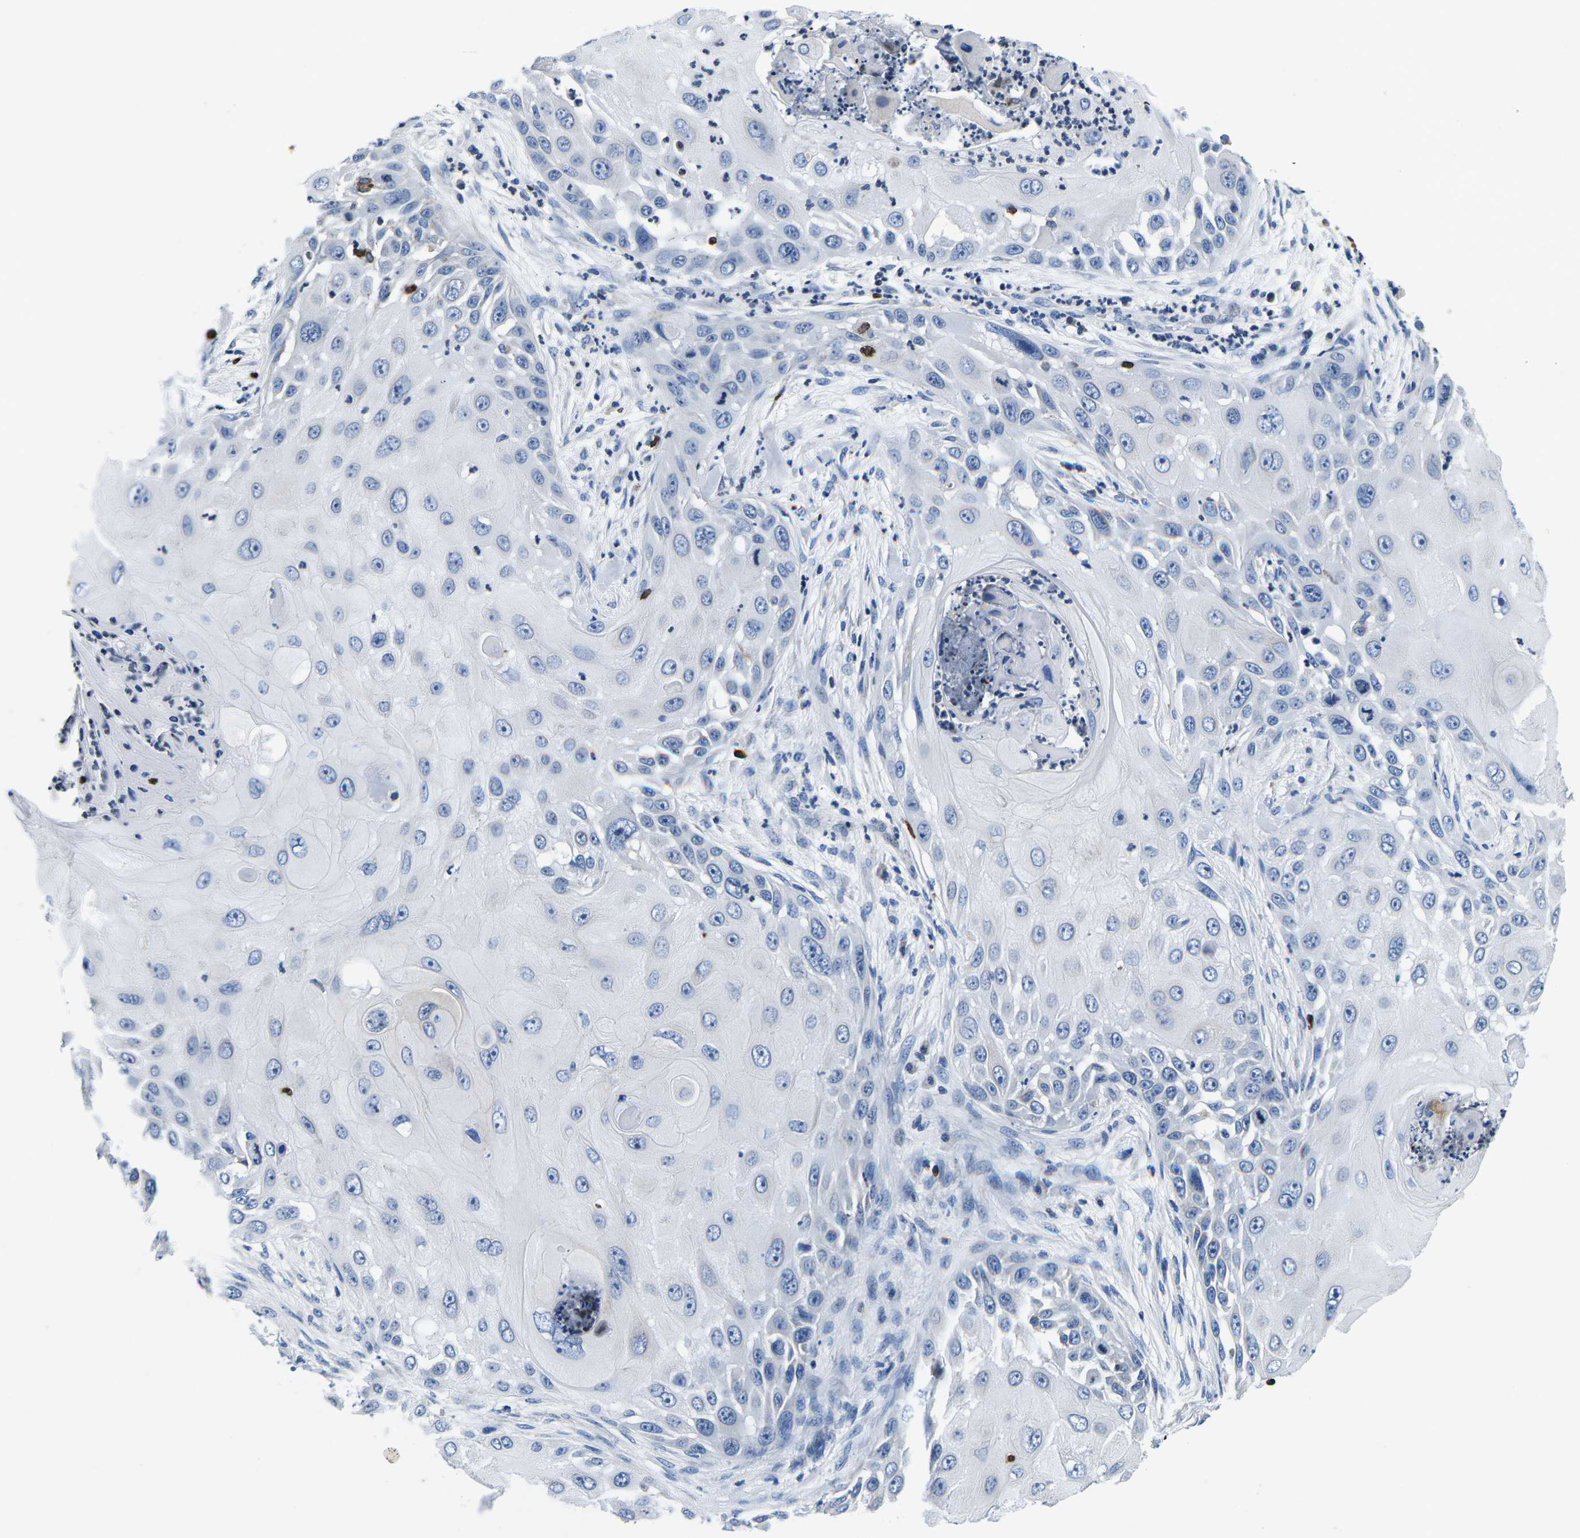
{"staining": {"intensity": "negative", "quantity": "none", "location": "none"}, "tissue": "skin cancer", "cell_type": "Tumor cells", "image_type": "cancer", "snomed": [{"axis": "morphology", "description": "Squamous cell carcinoma, NOS"}, {"axis": "topography", "description": "Skin"}], "caption": "High magnification brightfield microscopy of skin cancer (squamous cell carcinoma) stained with DAB (3,3'-diaminobenzidine) (brown) and counterstained with hematoxylin (blue): tumor cells show no significant positivity.", "gene": "CTSW", "patient": {"sex": "female", "age": 44}}